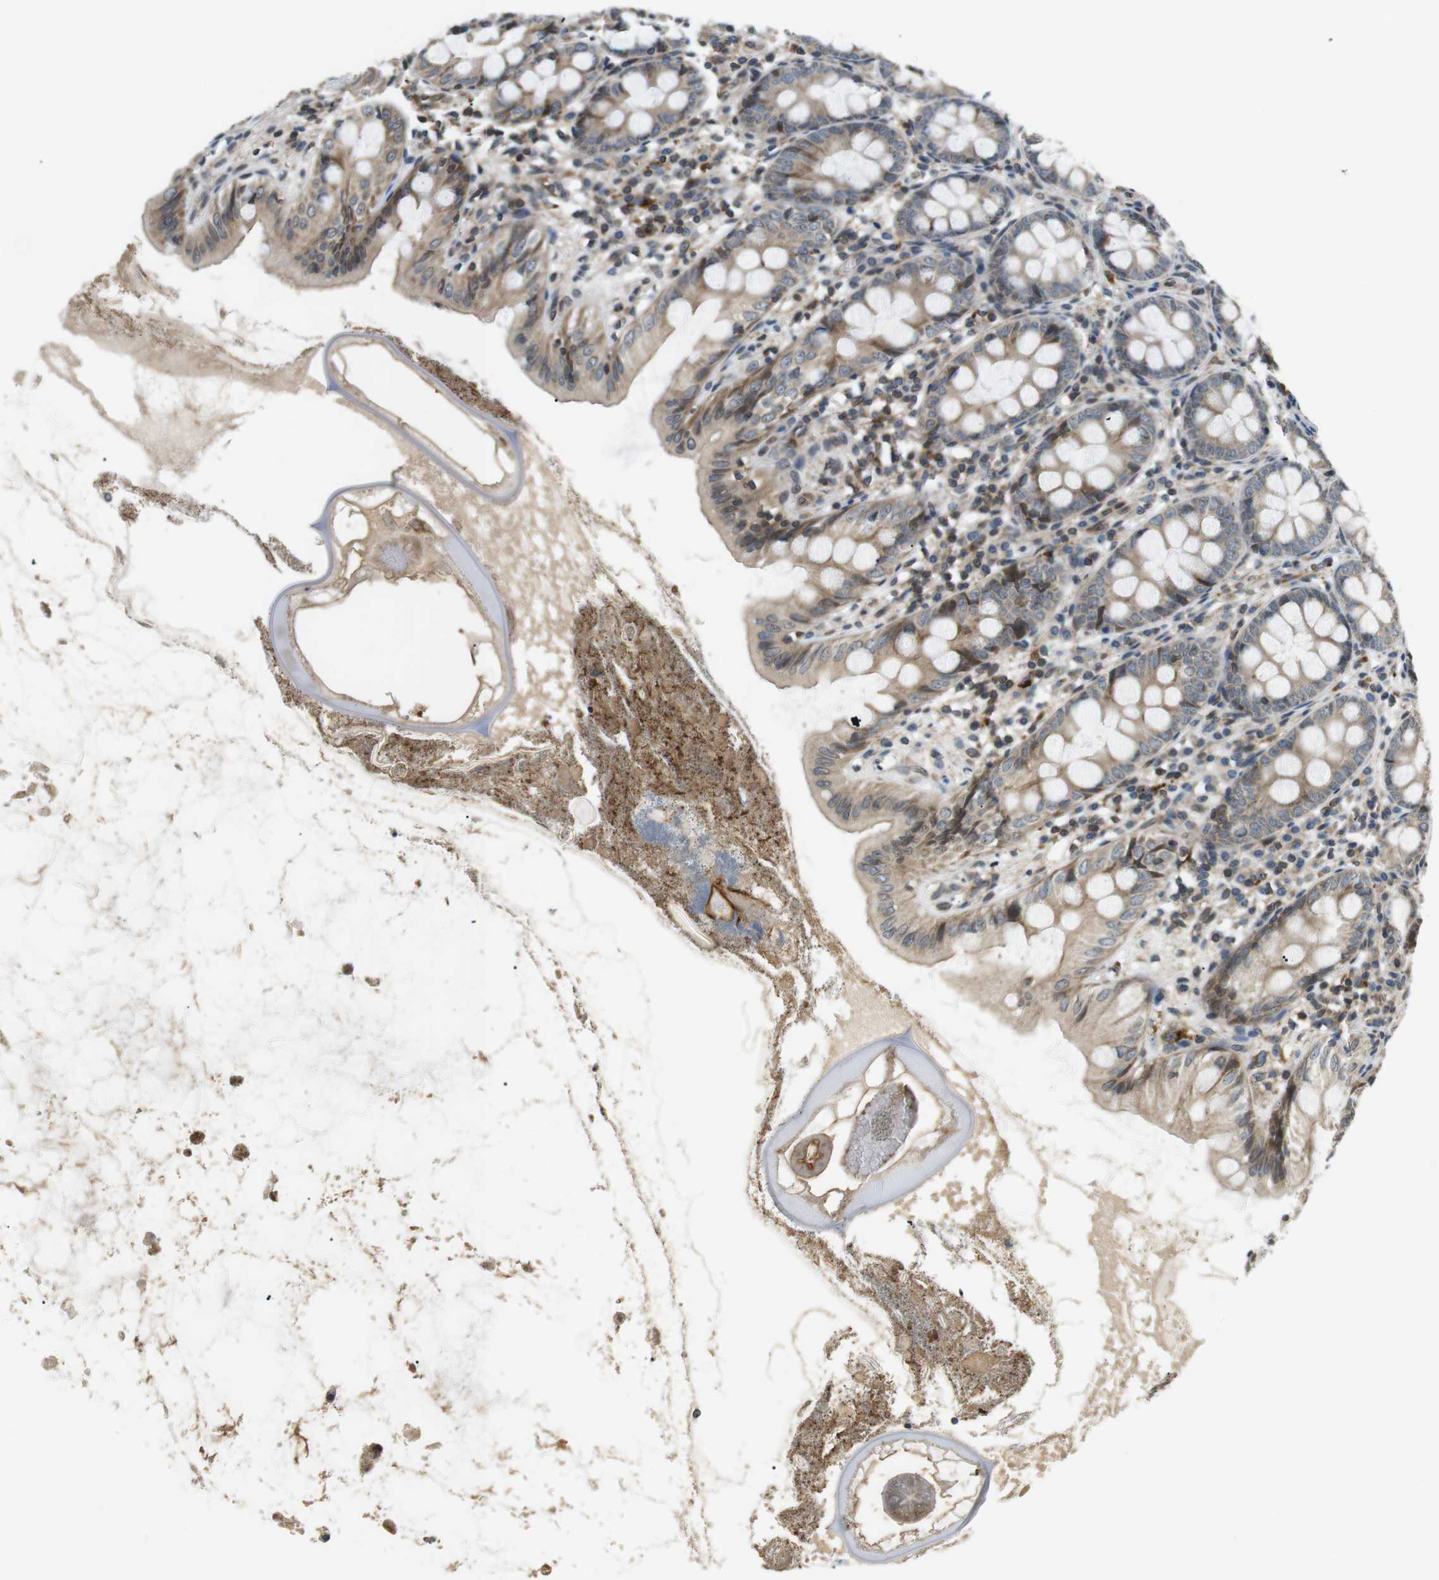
{"staining": {"intensity": "moderate", "quantity": ">75%", "location": "cytoplasmic/membranous"}, "tissue": "appendix", "cell_type": "Glandular cells", "image_type": "normal", "snomed": [{"axis": "morphology", "description": "Normal tissue, NOS"}, {"axis": "topography", "description": "Appendix"}], "caption": "High-magnification brightfield microscopy of unremarkable appendix stained with DAB (brown) and counterstained with hematoxylin (blue). glandular cells exhibit moderate cytoplasmic/membranous expression is present in about>75% of cells. (IHC, brightfield microscopy, high magnification).", "gene": "TMX4", "patient": {"sex": "female", "age": 77}}